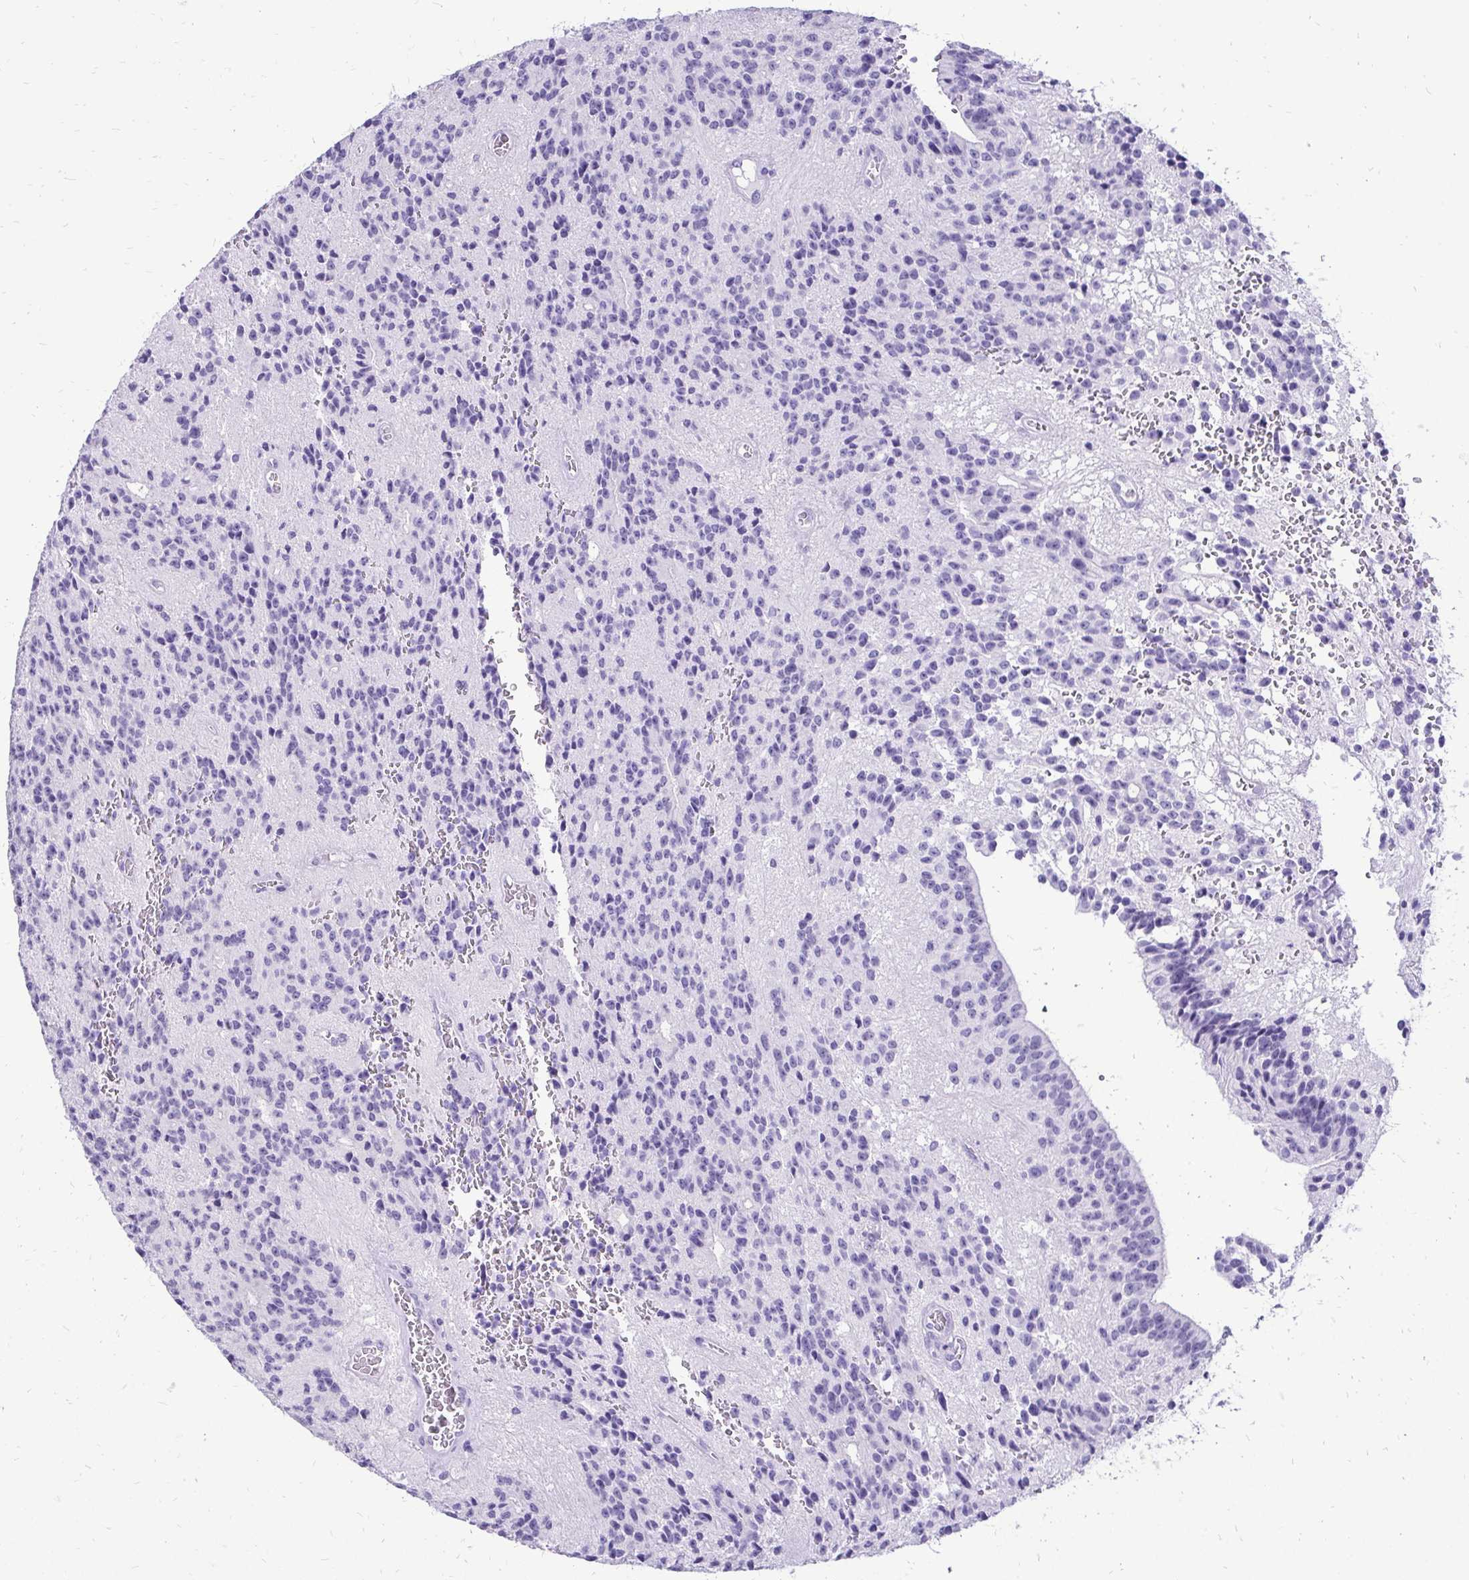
{"staining": {"intensity": "negative", "quantity": "none", "location": "none"}, "tissue": "glioma", "cell_type": "Tumor cells", "image_type": "cancer", "snomed": [{"axis": "morphology", "description": "Glioma, malignant, Low grade"}, {"axis": "topography", "description": "Brain"}], "caption": "Immunohistochemistry (IHC) micrograph of neoplastic tissue: human malignant glioma (low-grade) stained with DAB demonstrates no significant protein staining in tumor cells. (DAB IHC visualized using brightfield microscopy, high magnification).", "gene": "SLC32A1", "patient": {"sex": "male", "age": 31}}